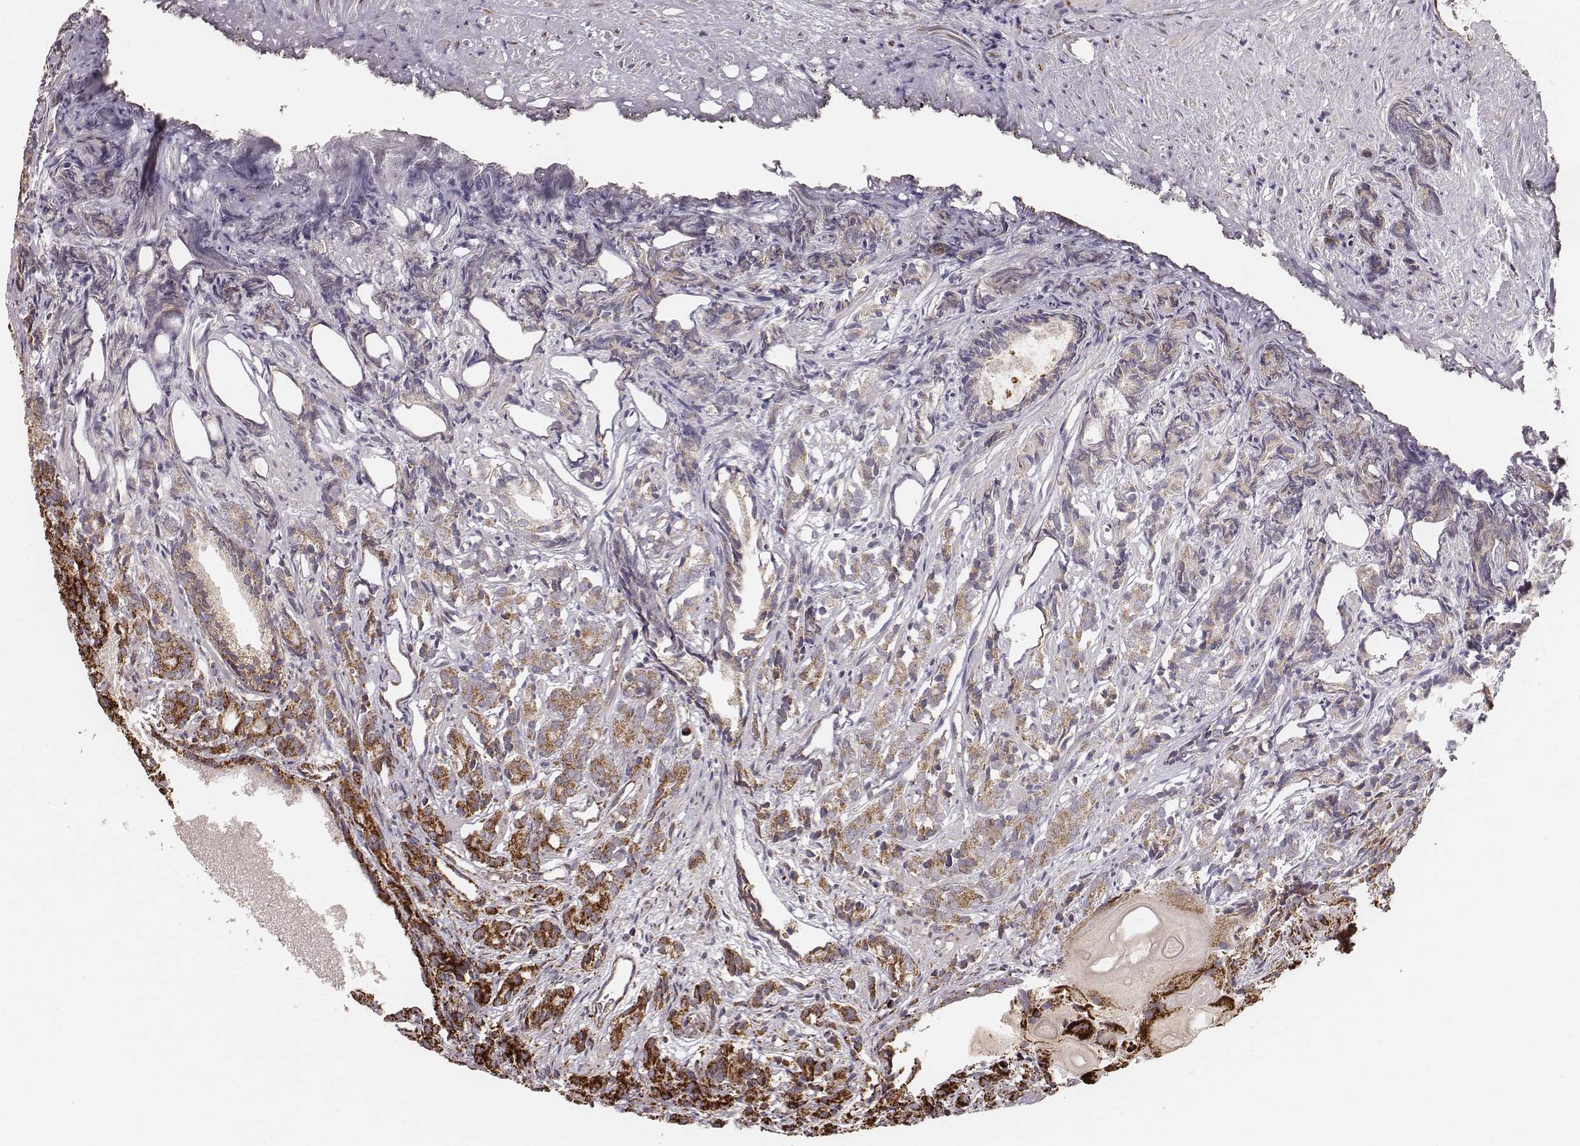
{"staining": {"intensity": "moderate", "quantity": ">75%", "location": "cytoplasmic/membranous"}, "tissue": "prostate cancer", "cell_type": "Tumor cells", "image_type": "cancer", "snomed": [{"axis": "morphology", "description": "Adenocarcinoma, High grade"}, {"axis": "topography", "description": "Prostate"}], "caption": "Immunohistochemistry (DAB) staining of human prostate high-grade adenocarcinoma exhibits moderate cytoplasmic/membranous protein staining in about >75% of tumor cells. The protein of interest is shown in brown color, while the nuclei are stained blue.", "gene": "TUFM", "patient": {"sex": "male", "age": 84}}